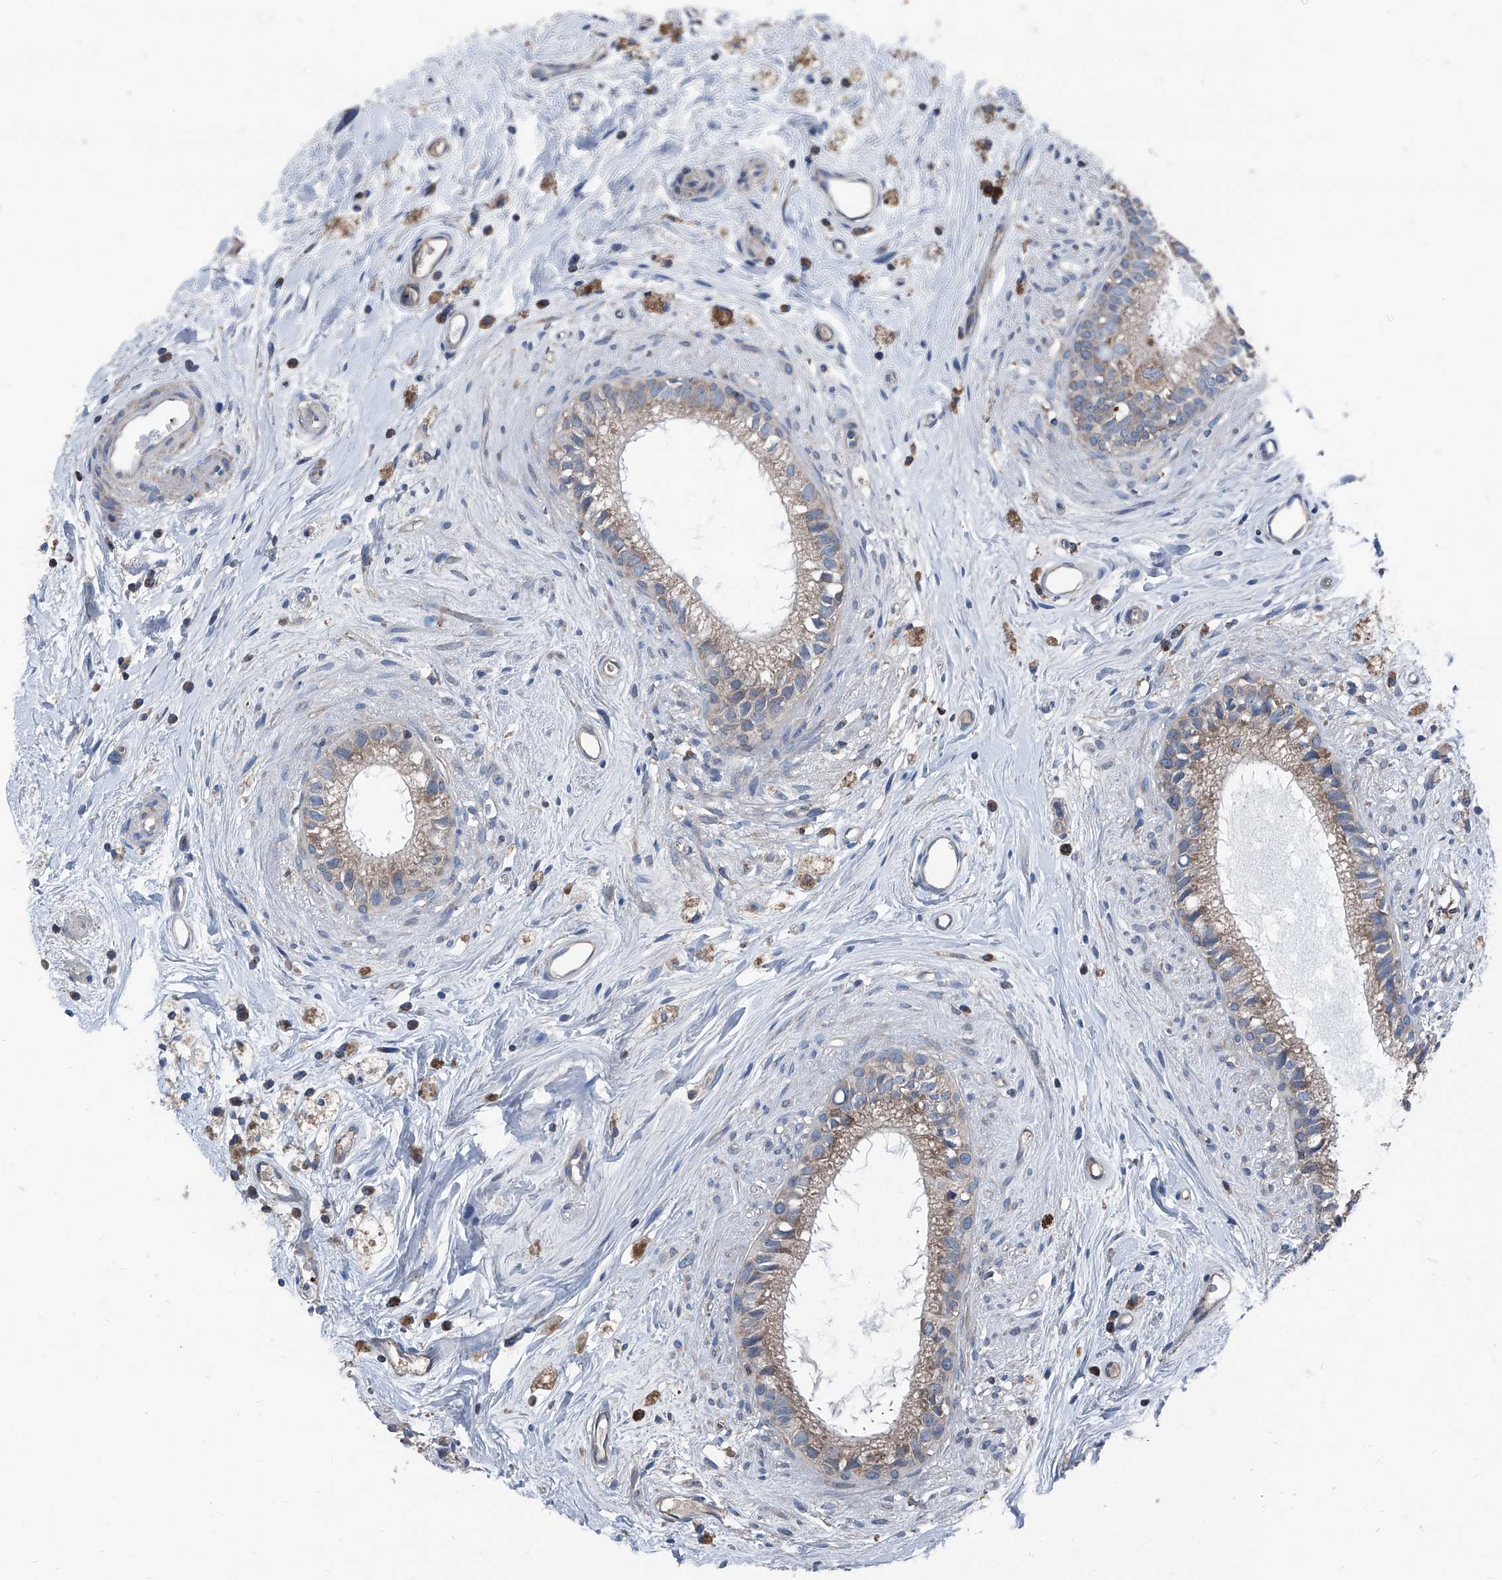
{"staining": {"intensity": "strong", "quantity": "25%-75%", "location": "cytoplasmic/membranous"}, "tissue": "epididymis", "cell_type": "Glandular cells", "image_type": "normal", "snomed": [{"axis": "morphology", "description": "Normal tissue, NOS"}, {"axis": "topography", "description": "Epididymis"}], "caption": "Glandular cells reveal strong cytoplasmic/membranous staining in about 25%-75% of cells in benign epididymis. Nuclei are stained in blue.", "gene": "GPAT3", "patient": {"sex": "male", "age": 80}}